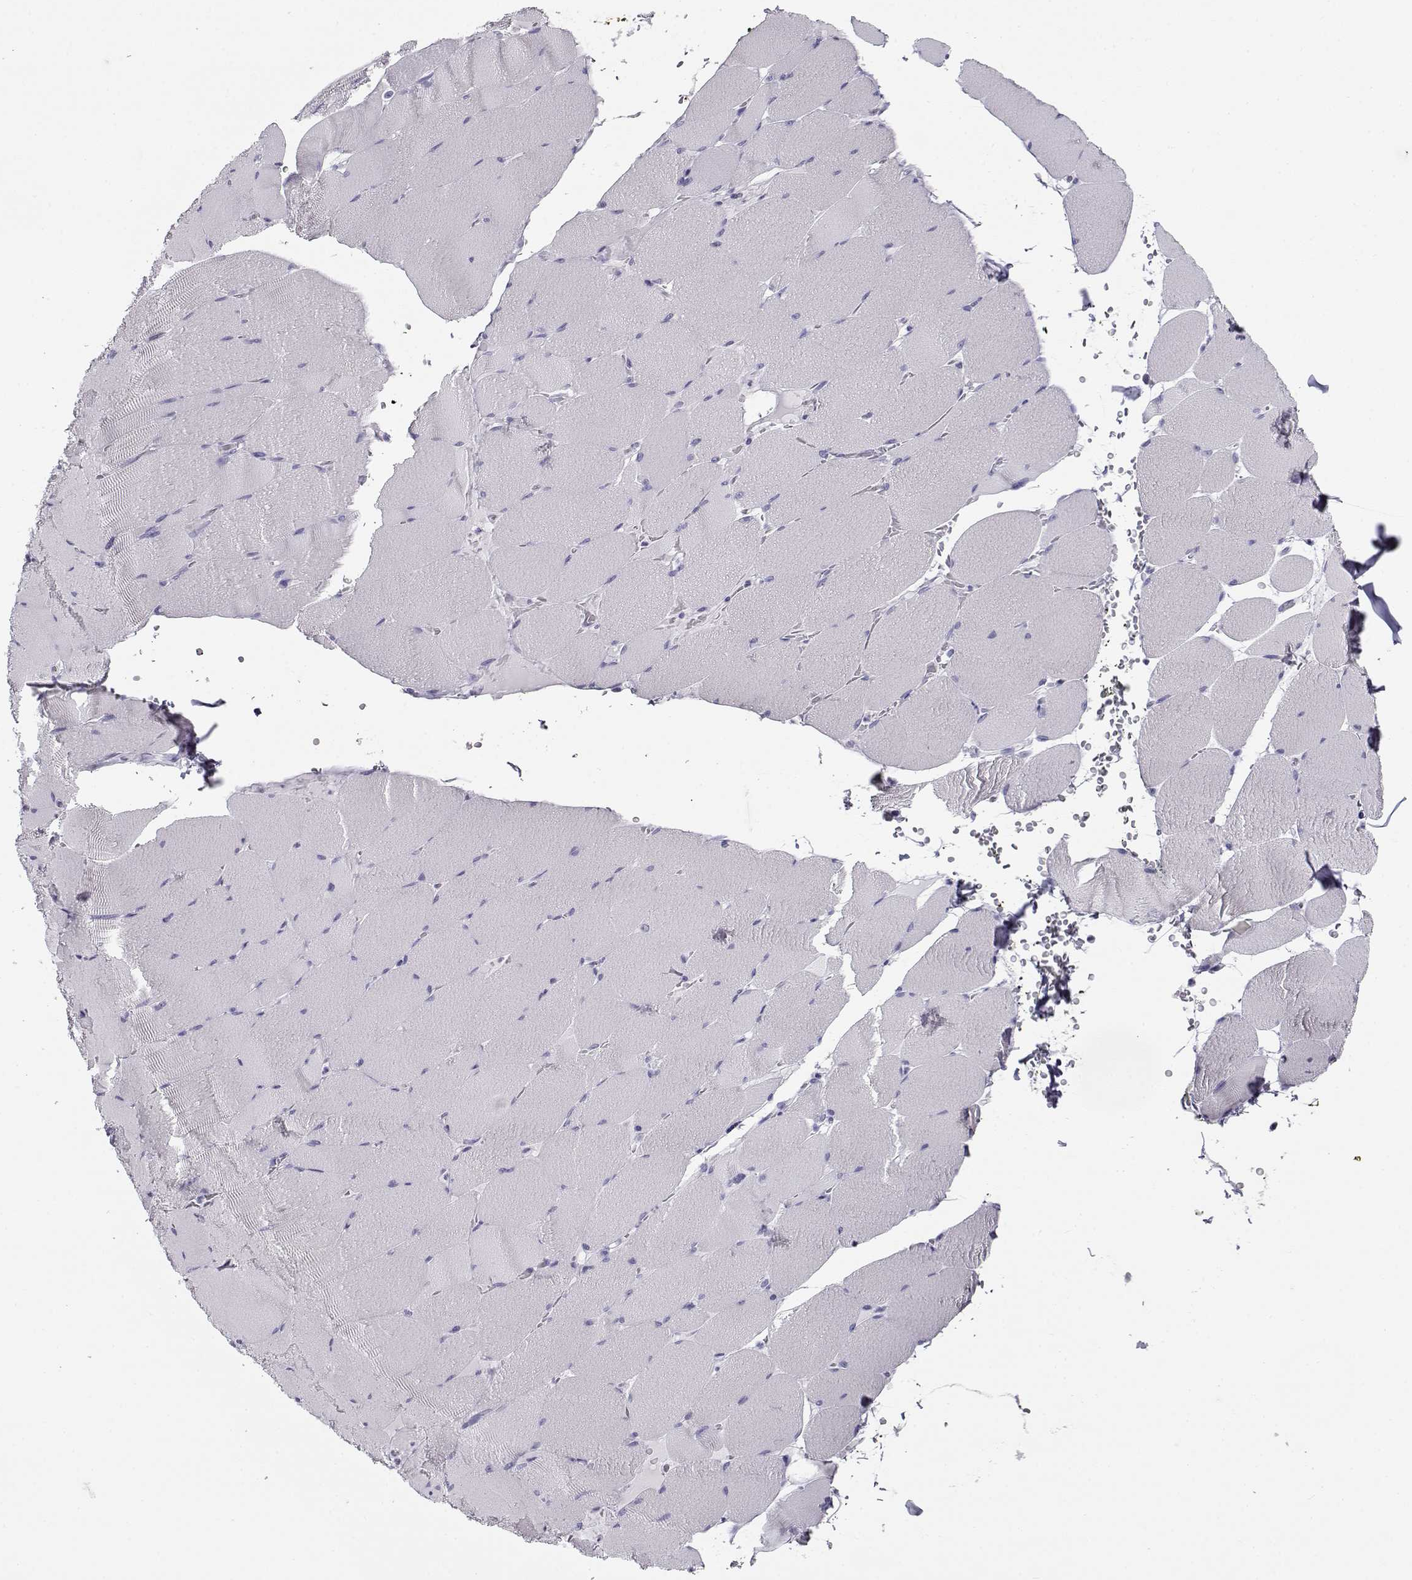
{"staining": {"intensity": "negative", "quantity": "none", "location": "none"}, "tissue": "skeletal muscle", "cell_type": "Myocytes", "image_type": "normal", "snomed": [{"axis": "morphology", "description": "Normal tissue, NOS"}, {"axis": "topography", "description": "Skeletal muscle"}], "caption": "DAB (3,3'-diaminobenzidine) immunohistochemical staining of unremarkable skeletal muscle reveals no significant staining in myocytes.", "gene": "CABS1", "patient": {"sex": "male", "age": 56}}